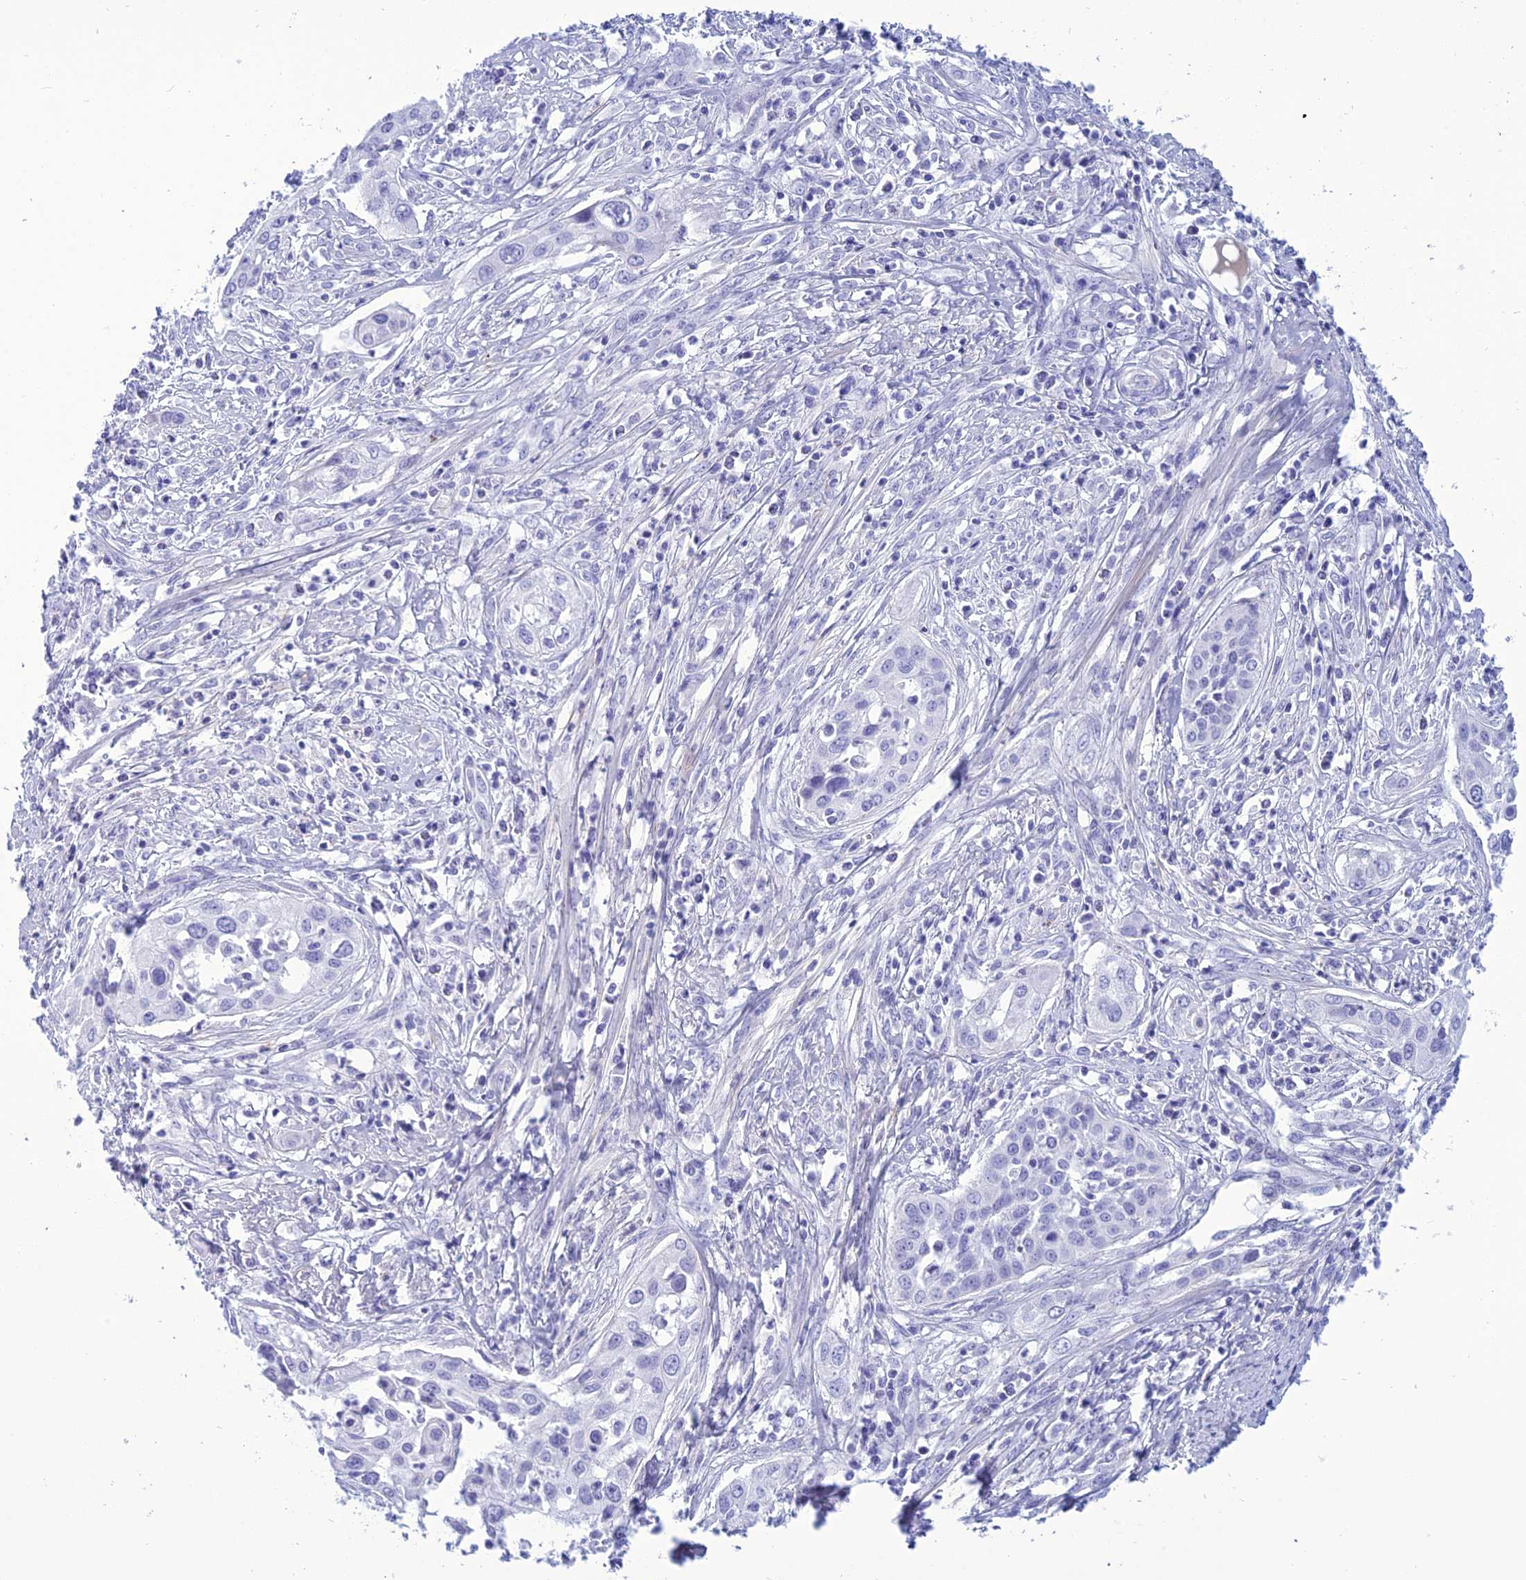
{"staining": {"intensity": "negative", "quantity": "none", "location": "none"}, "tissue": "cervical cancer", "cell_type": "Tumor cells", "image_type": "cancer", "snomed": [{"axis": "morphology", "description": "Squamous cell carcinoma, NOS"}, {"axis": "topography", "description": "Cervix"}], "caption": "Tumor cells show no significant expression in squamous cell carcinoma (cervical).", "gene": "BBS2", "patient": {"sex": "female", "age": 34}}